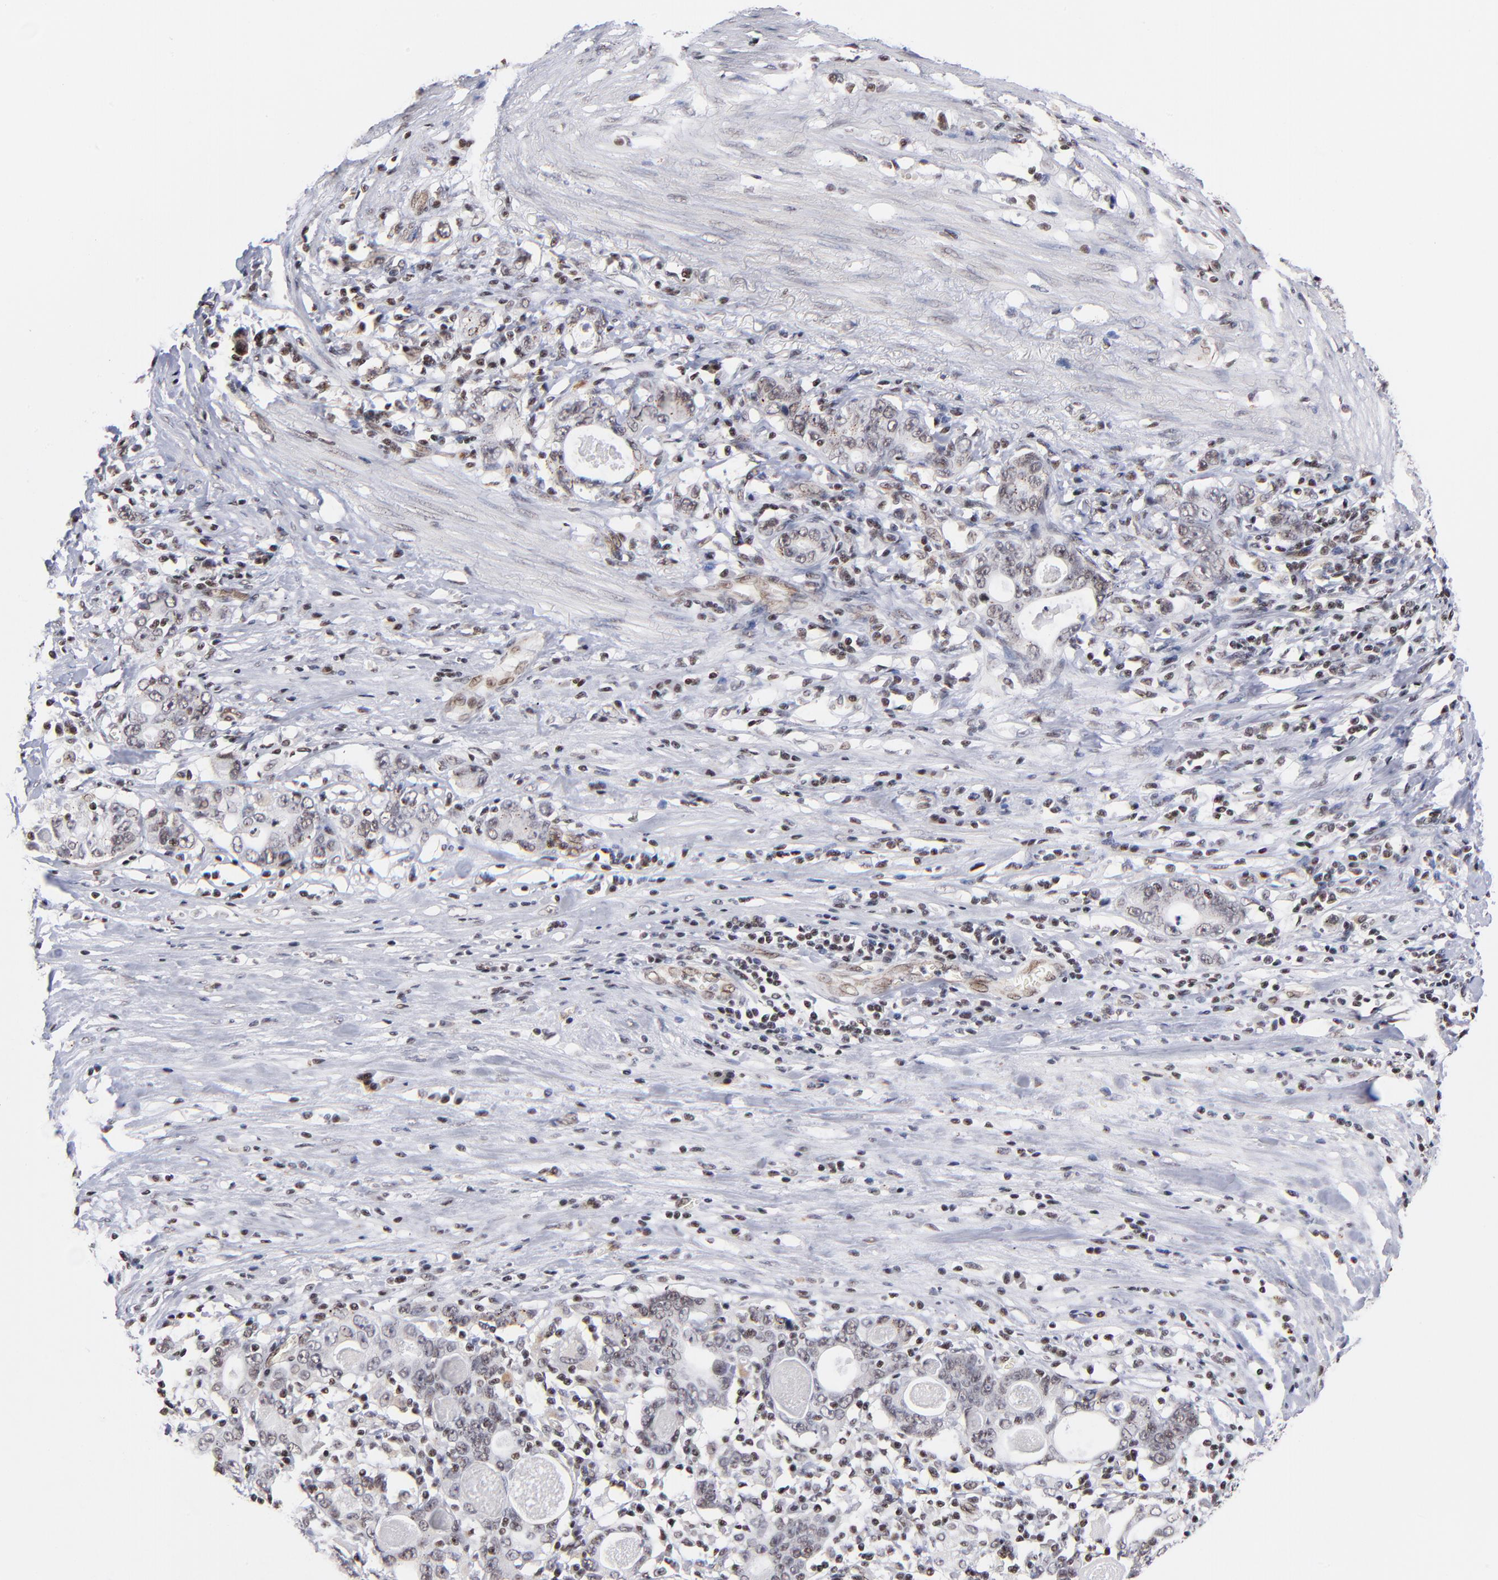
{"staining": {"intensity": "weak", "quantity": "25%-75%", "location": "nuclear"}, "tissue": "stomach cancer", "cell_type": "Tumor cells", "image_type": "cancer", "snomed": [{"axis": "morphology", "description": "Adenocarcinoma, NOS"}, {"axis": "topography", "description": "Stomach, lower"}], "caption": "Weak nuclear expression is appreciated in approximately 25%-75% of tumor cells in stomach cancer (adenocarcinoma).", "gene": "GABPA", "patient": {"sex": "female", "age": 72}}